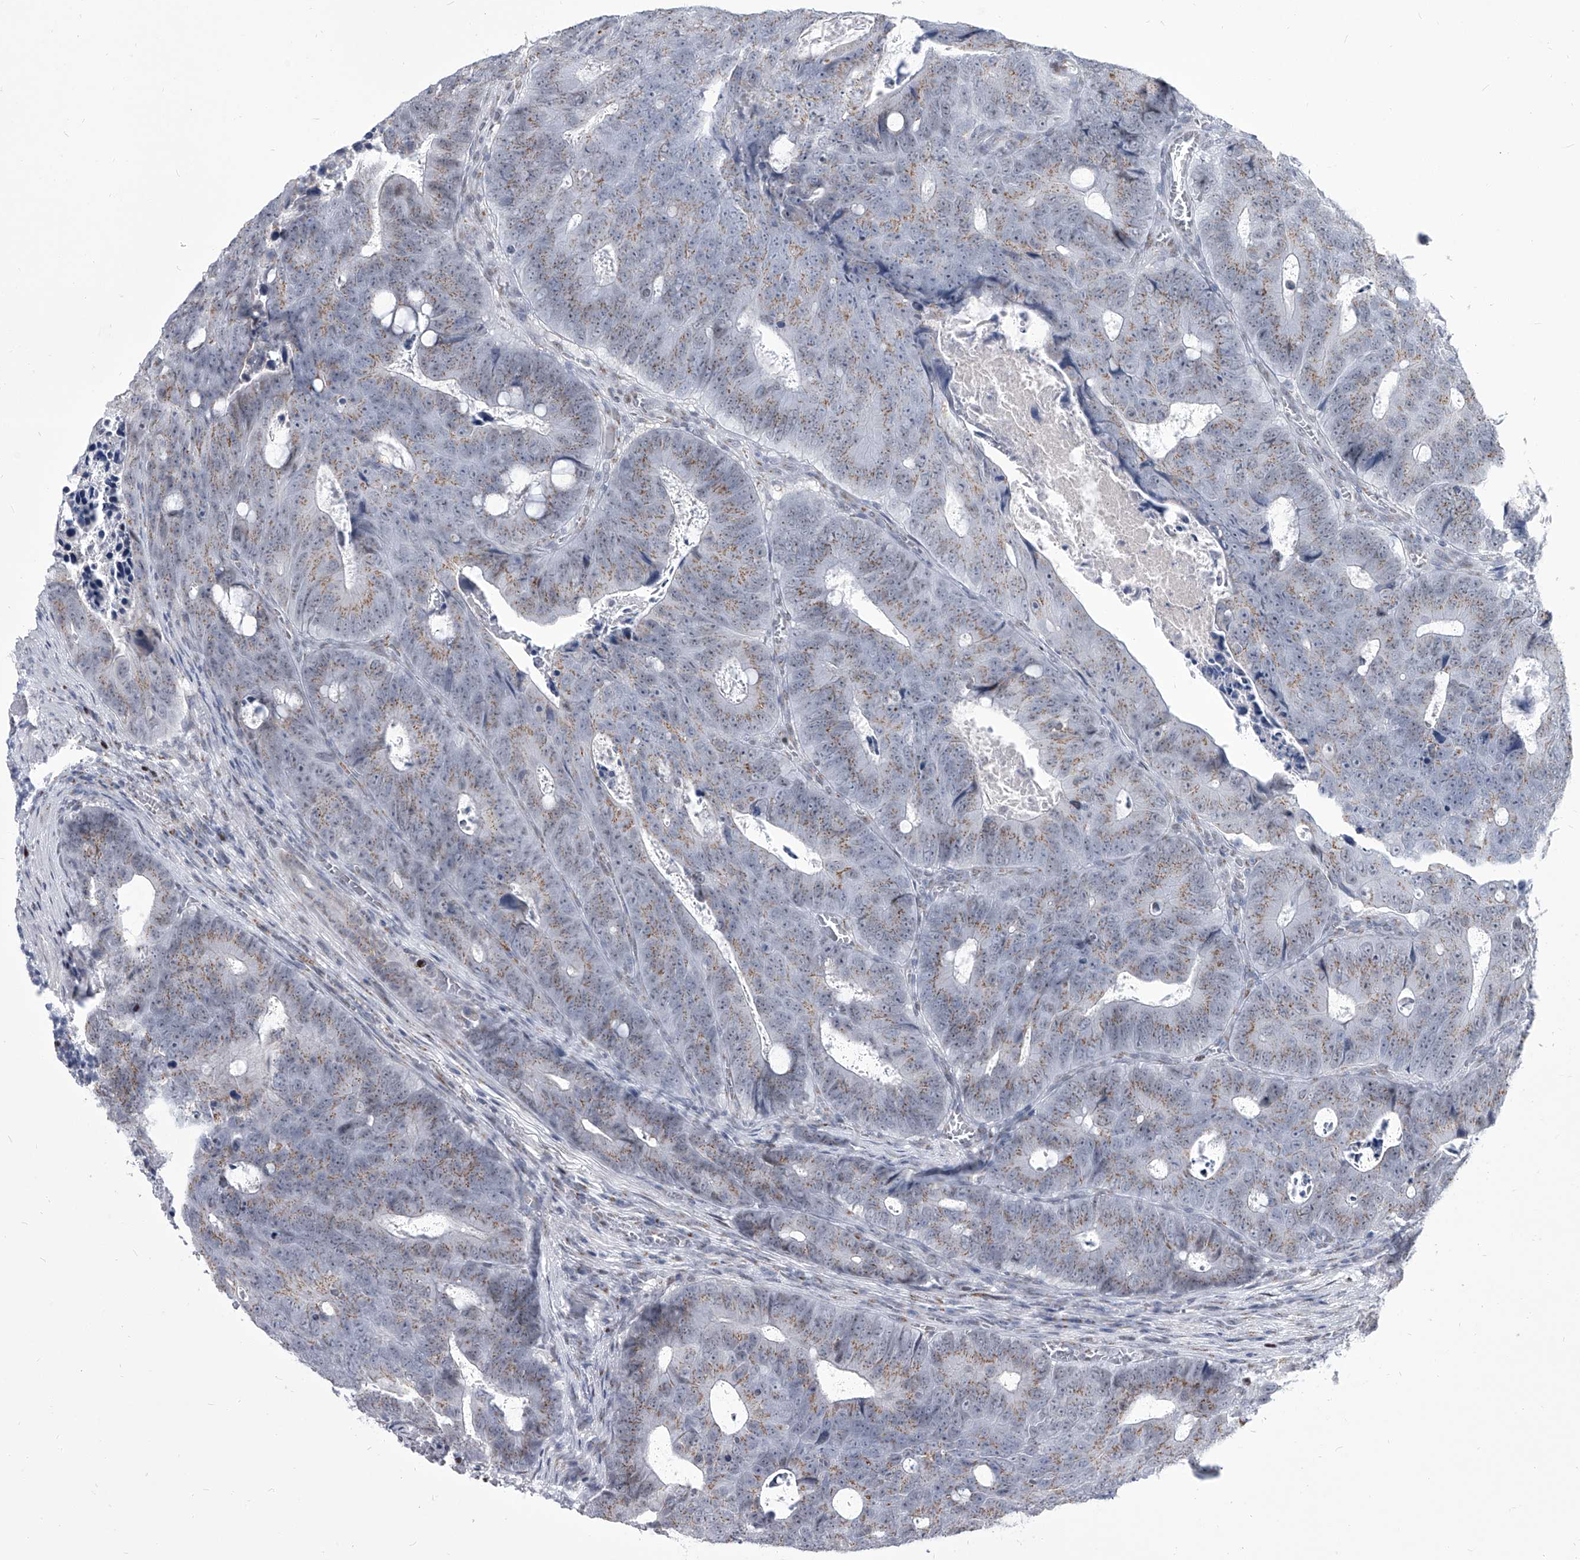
{"staining": {"intensity": "weak", "quantity": "25%-75%", "location": "cytoplasmic/membranous"}, "tissue": "colorectal cancer", "cell_type": "Tumor cells", "image_type": "cancer", "snomed": [{"axis": "morphology", "description": "Adenocarcinoma, NOS"}, {"axis": "topography", "description": "Colon"}], "caption": "Immunohistochemical staining of human adenocarcinoma (colorectal) demonstrates low levels of weak cytoplasmic/membranous staining in about 25%-75% of tumor cells.", "gene": "EVA1C", "patient": {"sex": "male", "age": 87}}